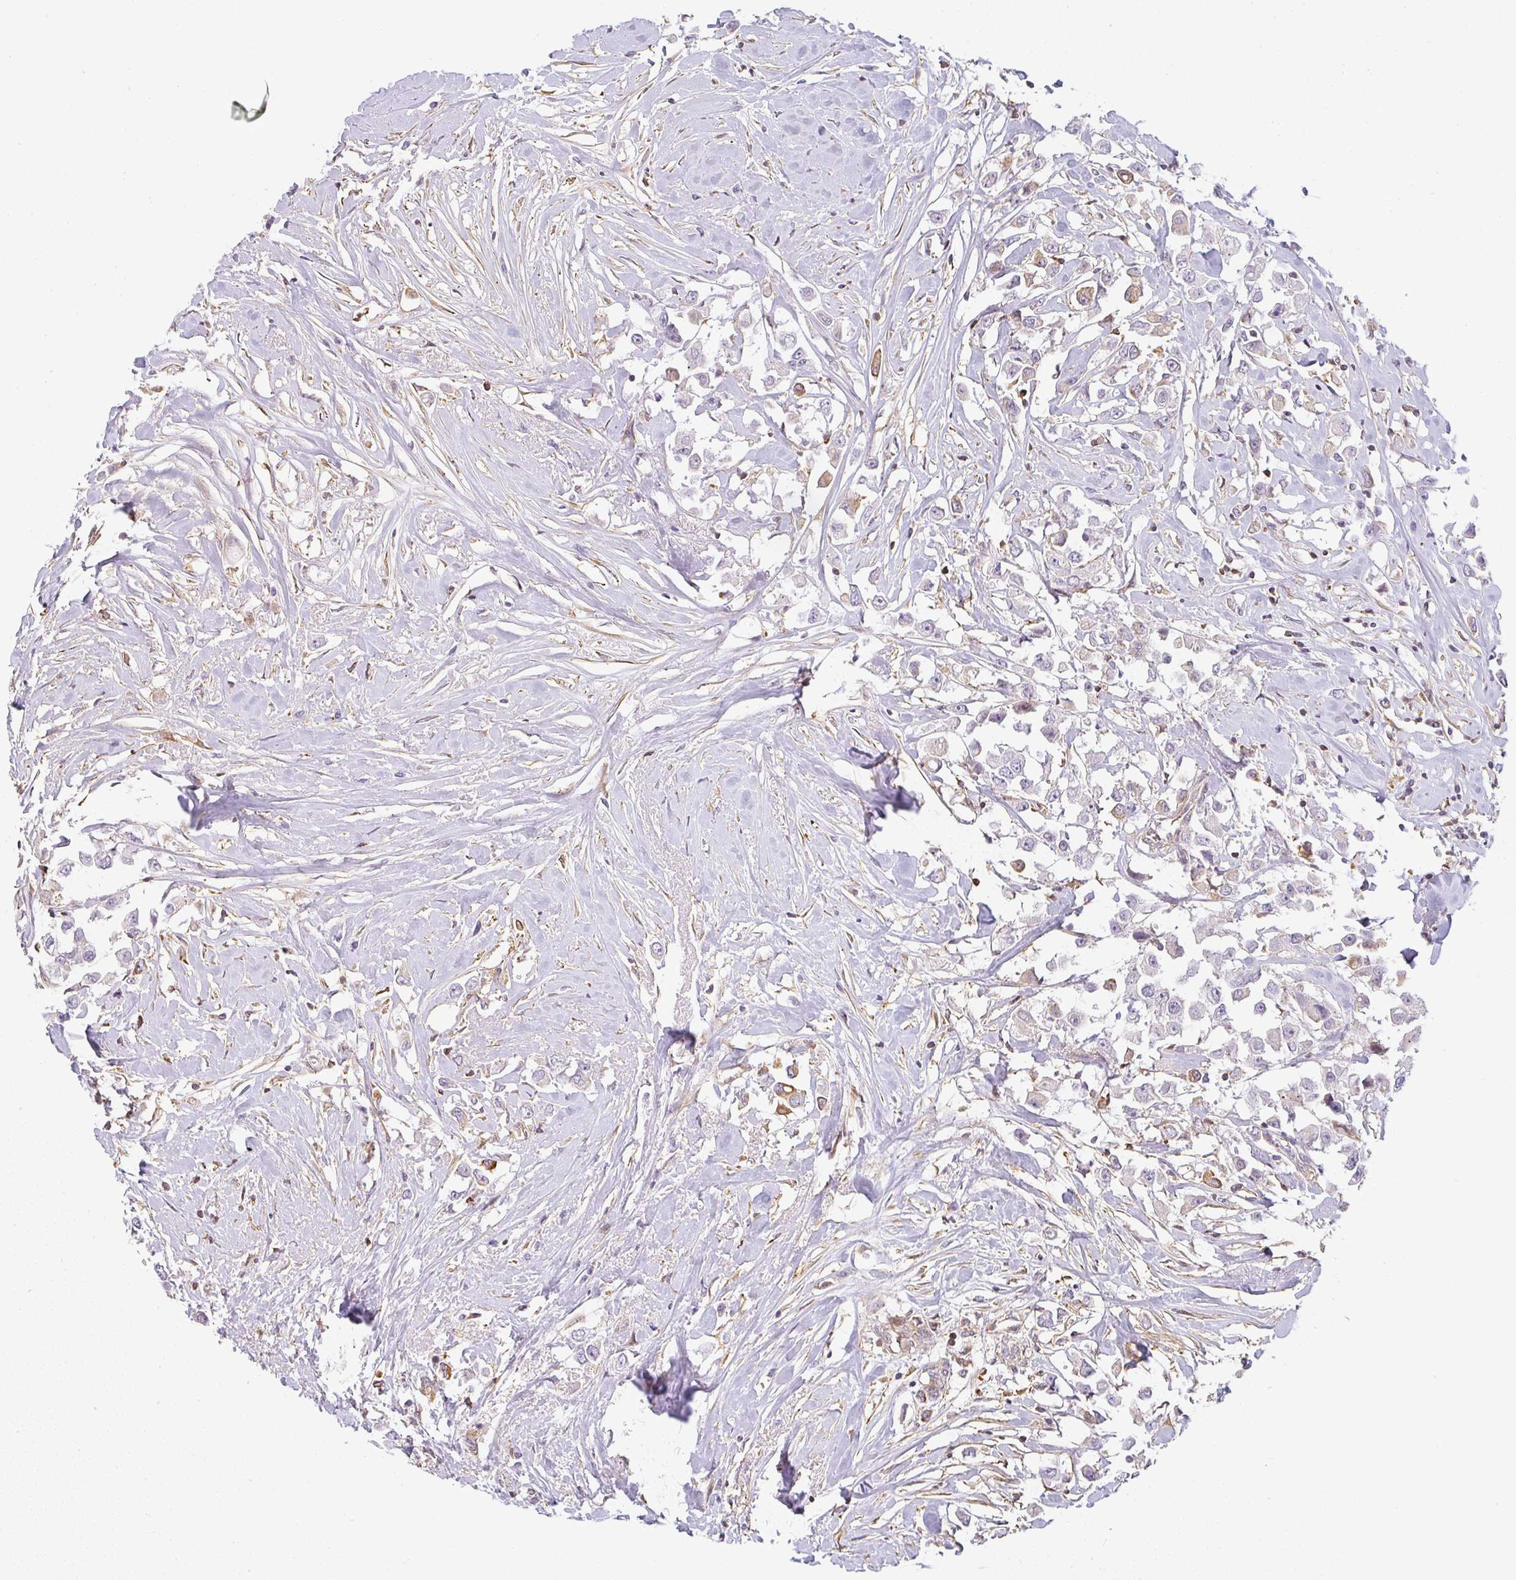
{"staining": {"intensity": "moderate", "quantity": "25%-75%", "location": "cytoplasmic/membranous"}, "tissue": "breast cancer", "cell_type": "Tumor cells", "image_type": "cancer", "snomed": [{"axis": "morphology", "description": "Duct carcinoma"}, {"axis": "topography", "description": "Breast"}], "caption": "Immunohistochemical staining of human breast cancer shows medium levels of moderate cytoplasmic/membranous expression in approximately 25%-75% of tumor cells. (DAB (3,3'-diaminobenzidine) IHC with brightfield microscopy, high magnification).", "gene": "SULF1", "patient": {"sex": "female", "age": 61}}